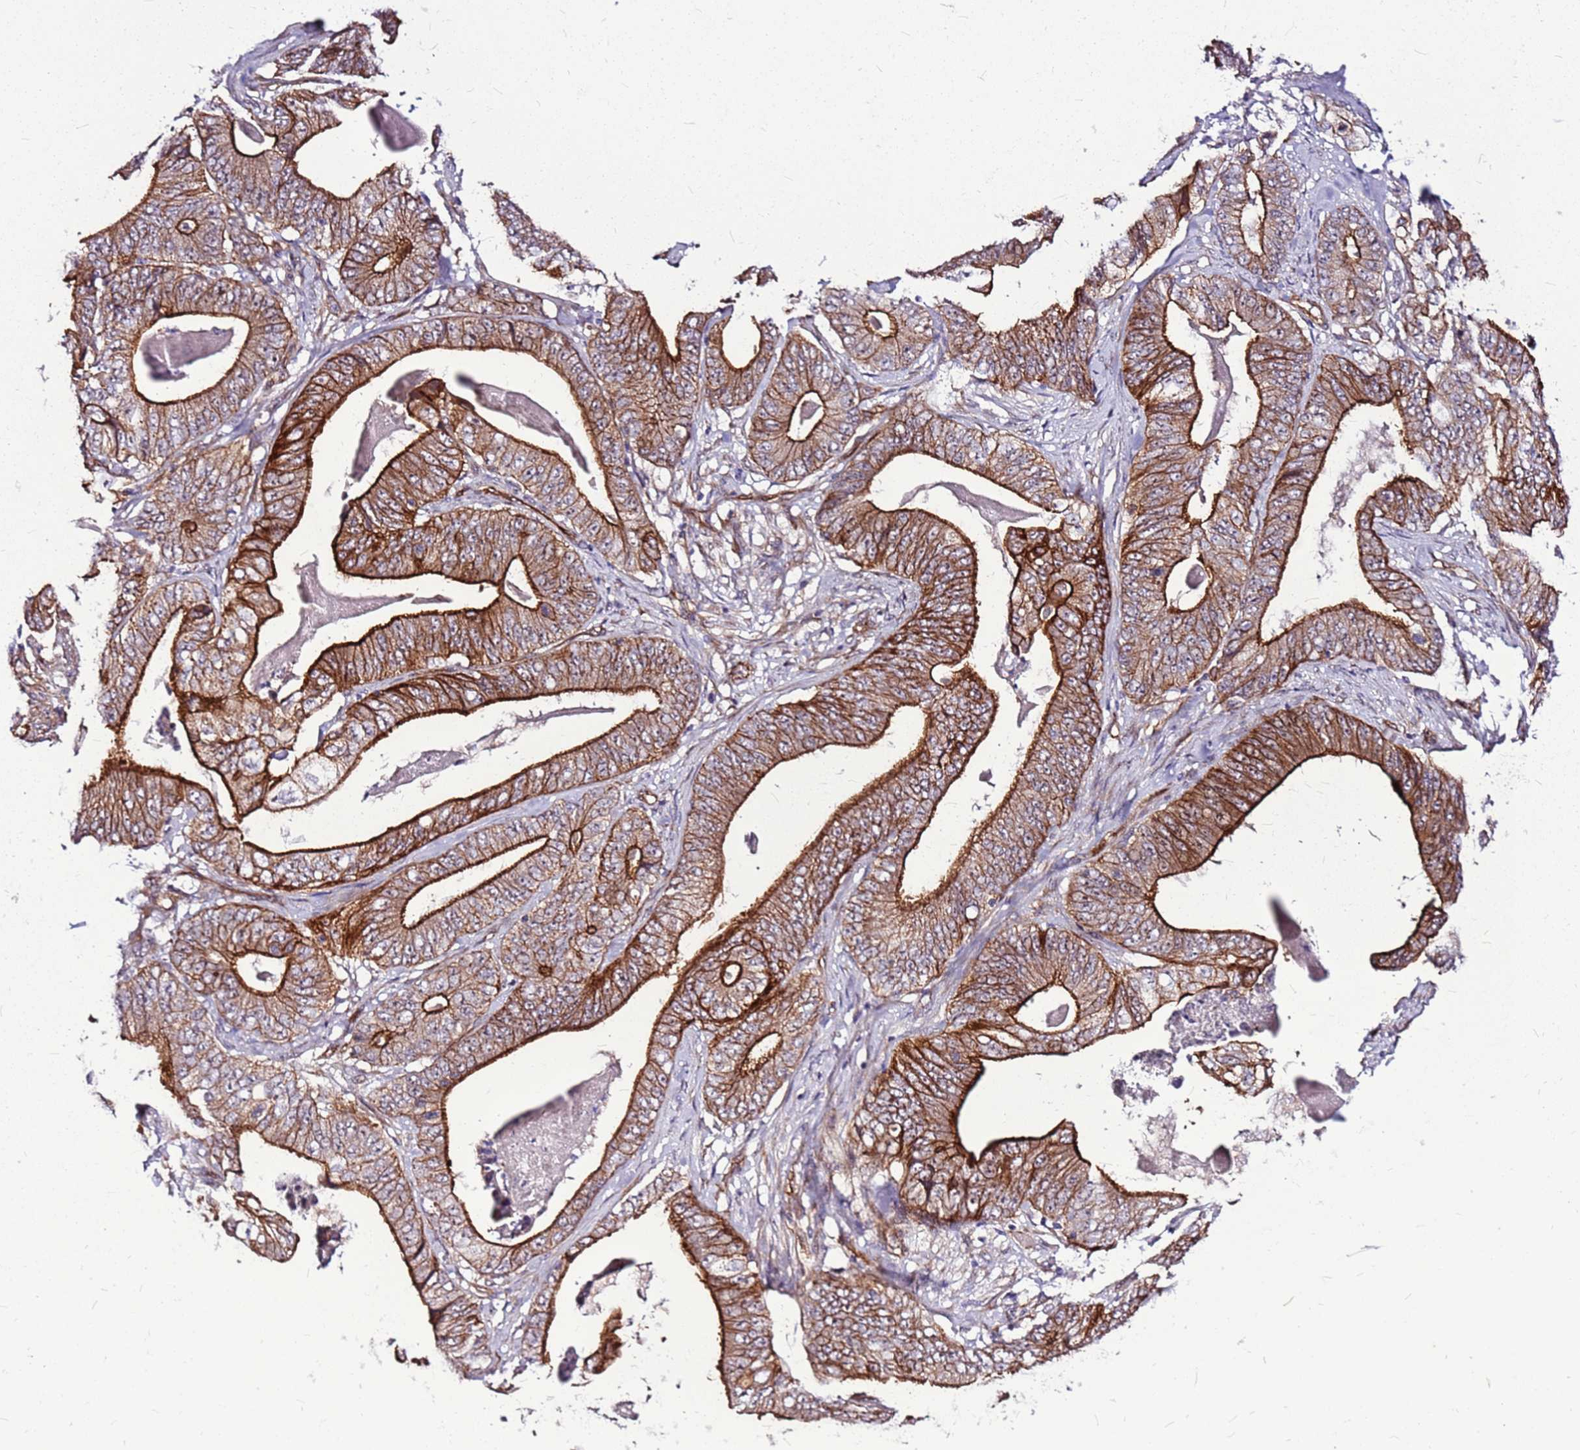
{"staining": {"intensity": "strong", "quantity": ">75%", "location": "cytoplasmic/membranous"}, "tissue": "stomach cancer", "cell_type": "Tumor cells", "image_type": "cancer", "snomed": [{"axis": "morphology", "description": "Adenocarcinoma, NOS"}, {"axis": "topography", "description": "Stomach"}], "caption": "A brown stain shows strong cytoplasmic/membranous expression of a protein in human stomach cancer (adenocarcinoma) tumor cells. Ihc stains the protein of interest in brown and the nuclei are stained blue.", "gene": "TOPAZ1", "patient": {"sex": "female", "age": 73}}